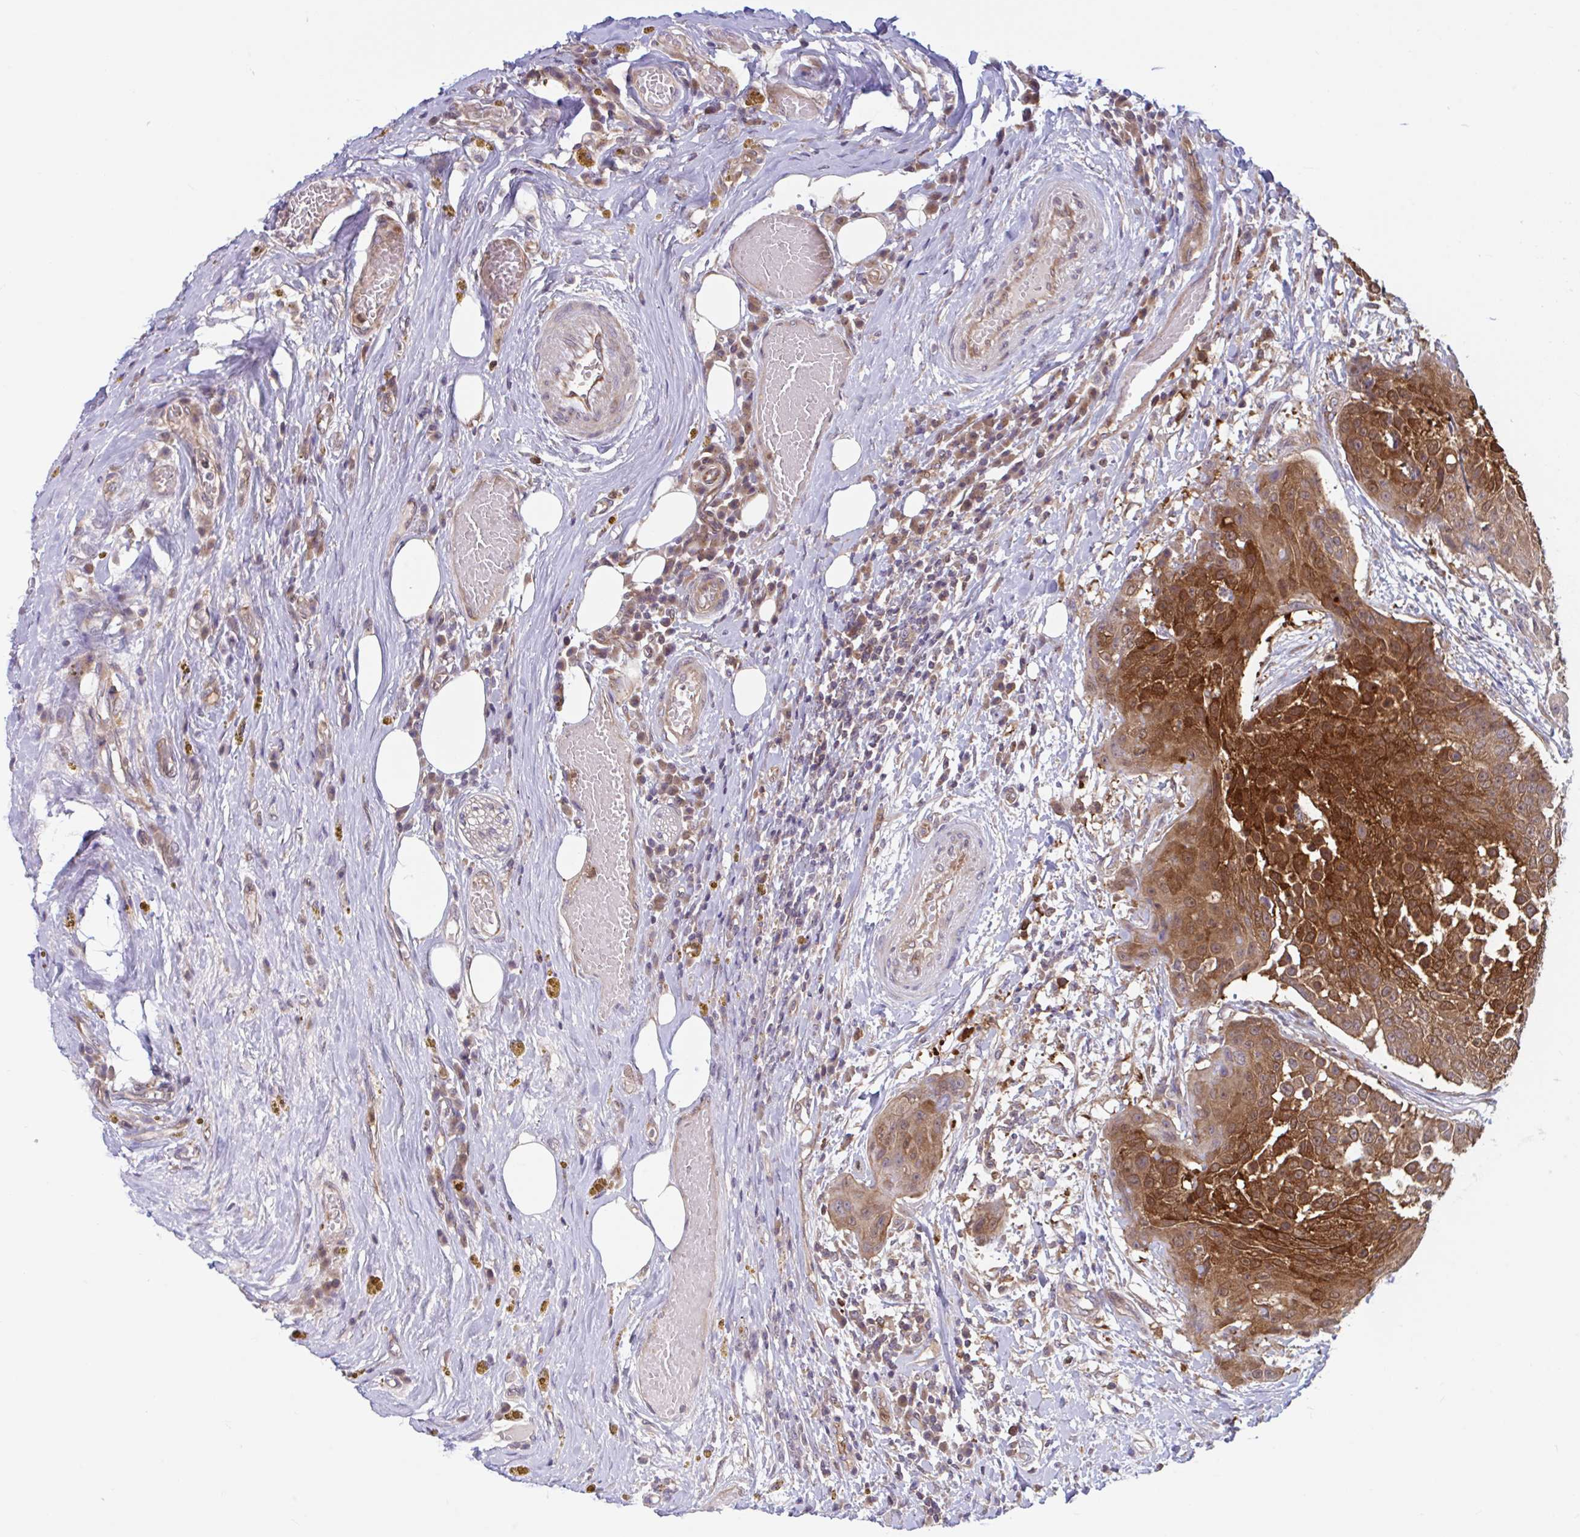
{"staining": {"intensity": "strong", "quantity": ">75%", "location": "cytoplasmic/membranous"}, "tissue": "urothelial cancer", "cell_type": "Tumor cells", "image_type": "cancer", "snomed": [{"axis": "morphology", "description": "Urothelial carcinoma, High grade"}, {"axis": "topography", "description": "Urinary bladder"}], "caption": "Urothelial cancer stained with DAB immunohistochemistry (IHC) displays high levels of strong cytoplasmic/membranous staining in approximately >75% of tumor cells.", "gene": "LMNTD2", "patient": {"sex": "female", "age": 63}}